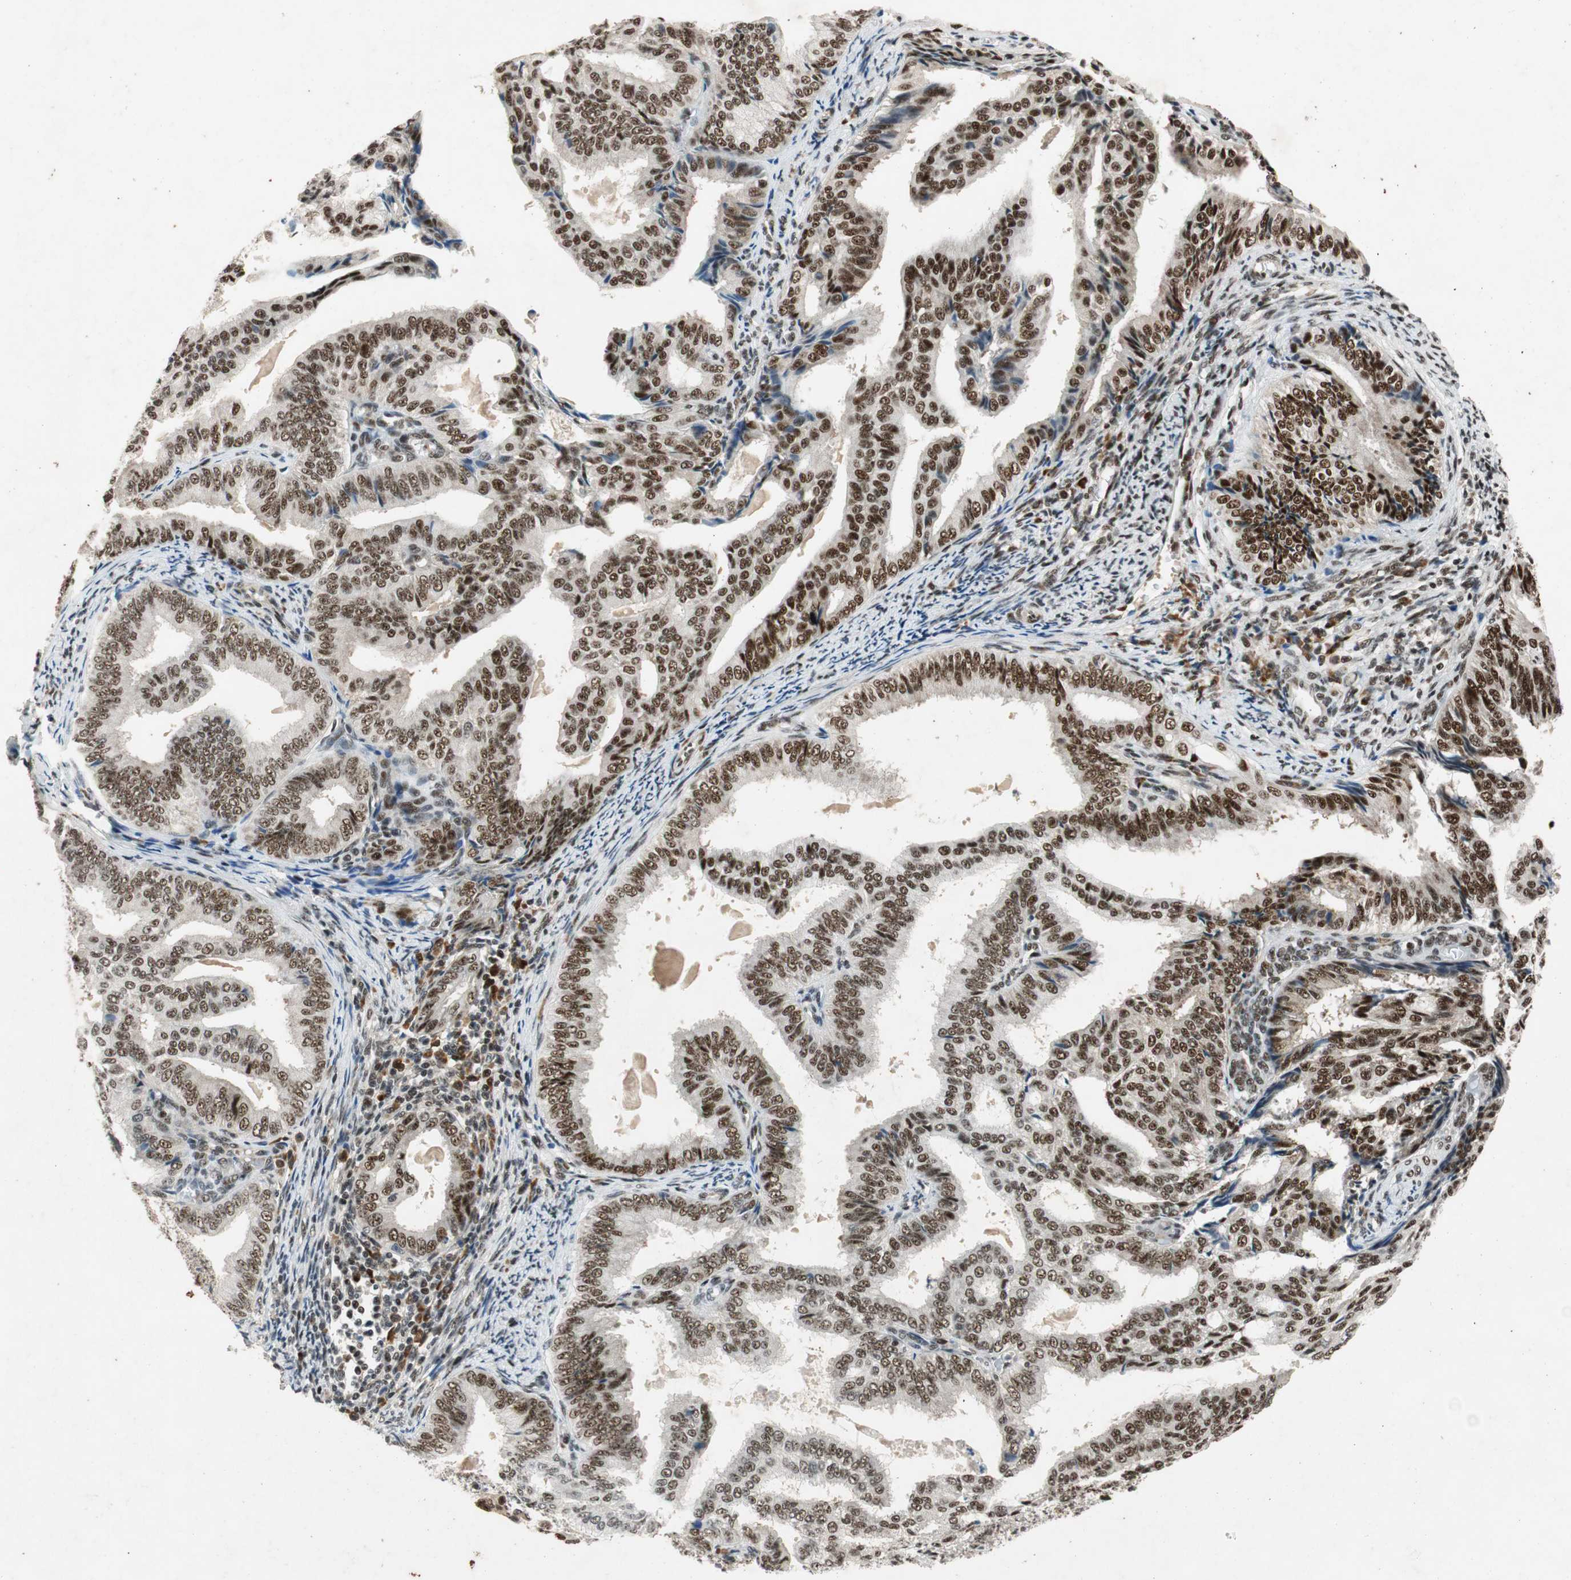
{"staining": {"intensity": "strong", "quantity": ">75%", "location": "nuclear"}, "tissue": "endometrial cancer", "cell_type": "Tumor cells", "image_type": "cancer", "snomed": [{"axis": "morphology", "description": "Adenocarcinoma, NOS"}, {"axis": "topography", "description": "Endometrium"}], "caption": "Human endometrial adenocarcinoma stained with a brown dye shows strong nuclear positive staining in approximately >75% of tumor cells.", "gene": "NCBP3", "patient": {"sex": "female", "age": 58}}